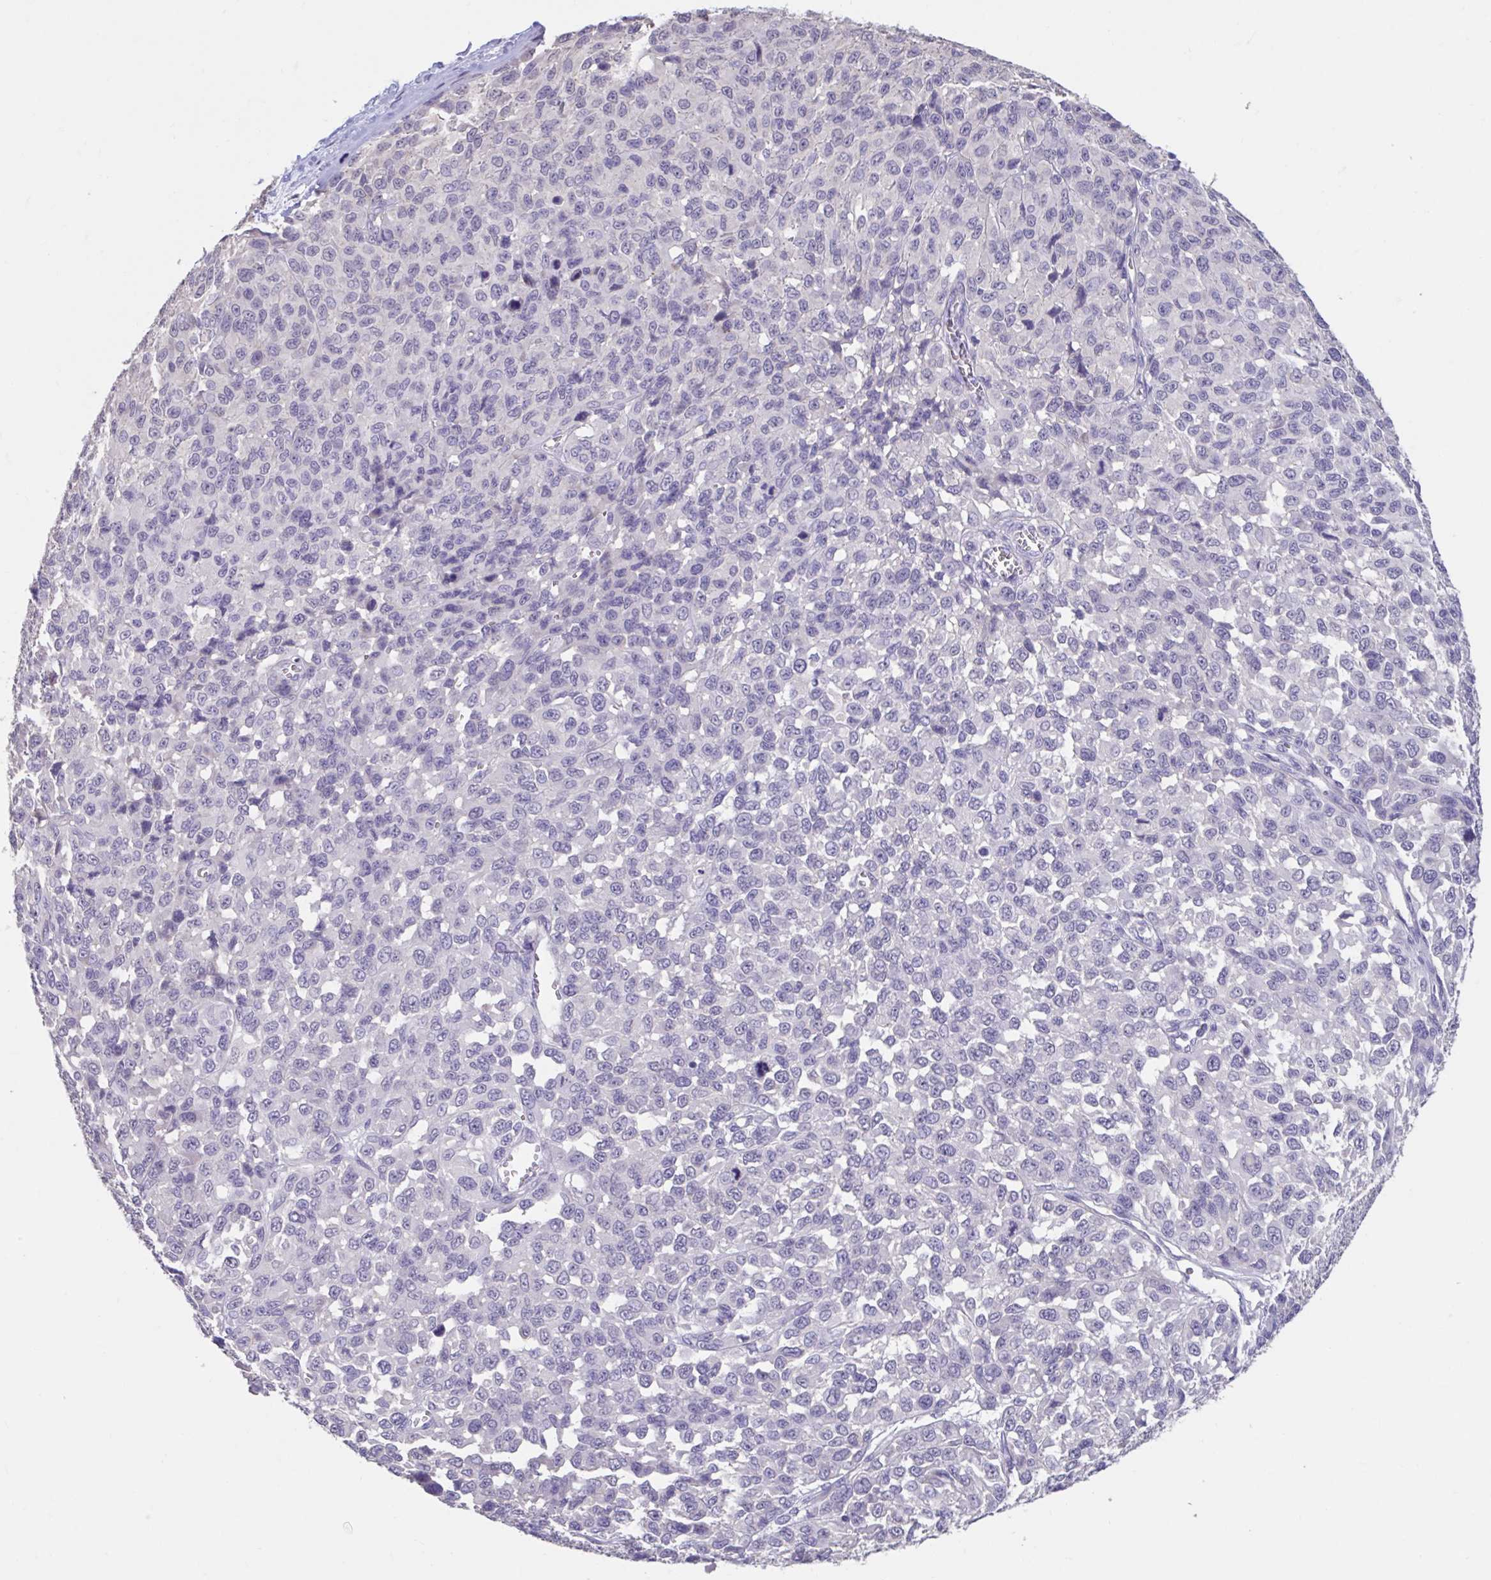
{"staining": {"intensity": "negative", "quantity": "none", "location": "none"}, "tissue": "melanoma", "cell_type": "Tumor cells", "image_type": "cancer", "snomed": [{"axis": "morphology", "description": "Malignant melanoma, NOS"}, {"axis": "topography", "description": "Skin"}], "caption": "An IHC photomicrograph of malignant melanoma is shown. There is no staining in tumor cells of malignant melanoma.", "gene": "GPR162", "patient": {"sex": "male", "age": 62}}